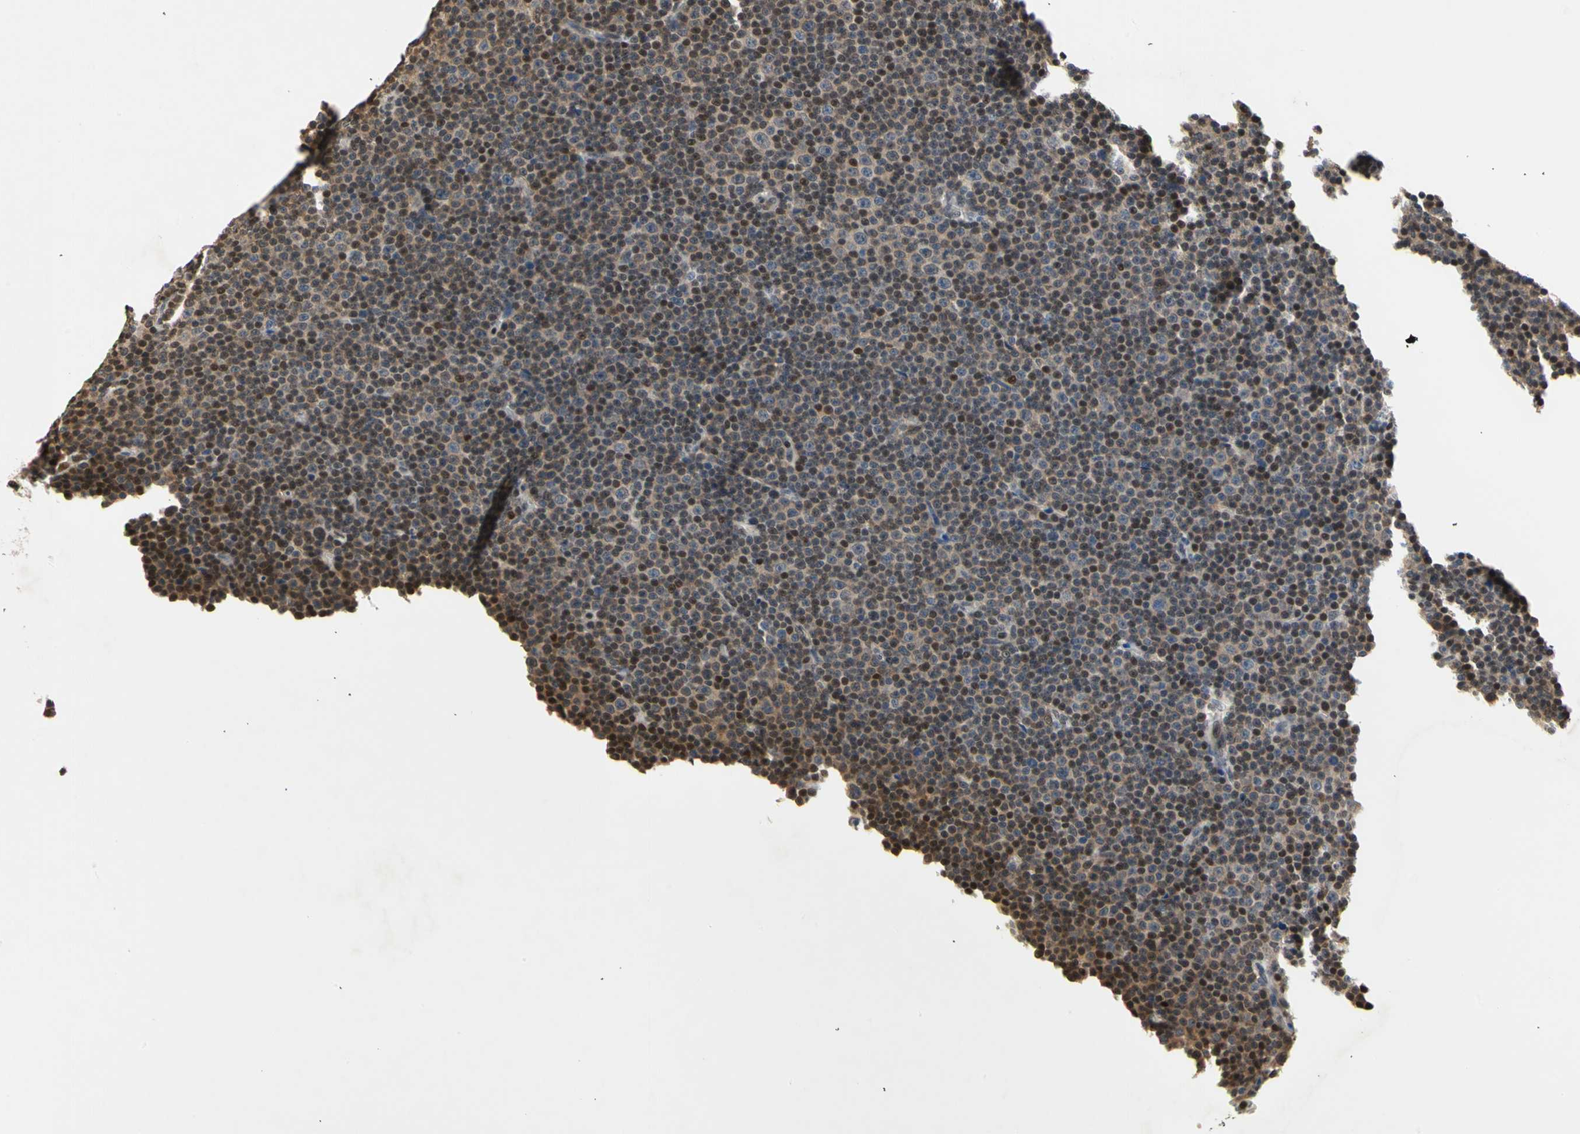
{"staining": {"intensity": "strong", "quantity": "25%-75%", "location": "nuclear"}, "tissue": "lymphoma", "cell_type": "Tumor cells", "image_type": "cancer", "snomed": [{"axis": "morphology", "description": "Malignant lymphoma, non-Hodgkin's type, Low grade"}, {"axis": "topography", "description": "Lymph node"}], "caption": "Immunohistochemistry image of lymphoma stained for a protein (brown), which demonstrates high levels of strong nuclear expression in about 25%-75% of tumor cells.", "gene": "GSR", "patient": {"sex": "female", "age": 67}}